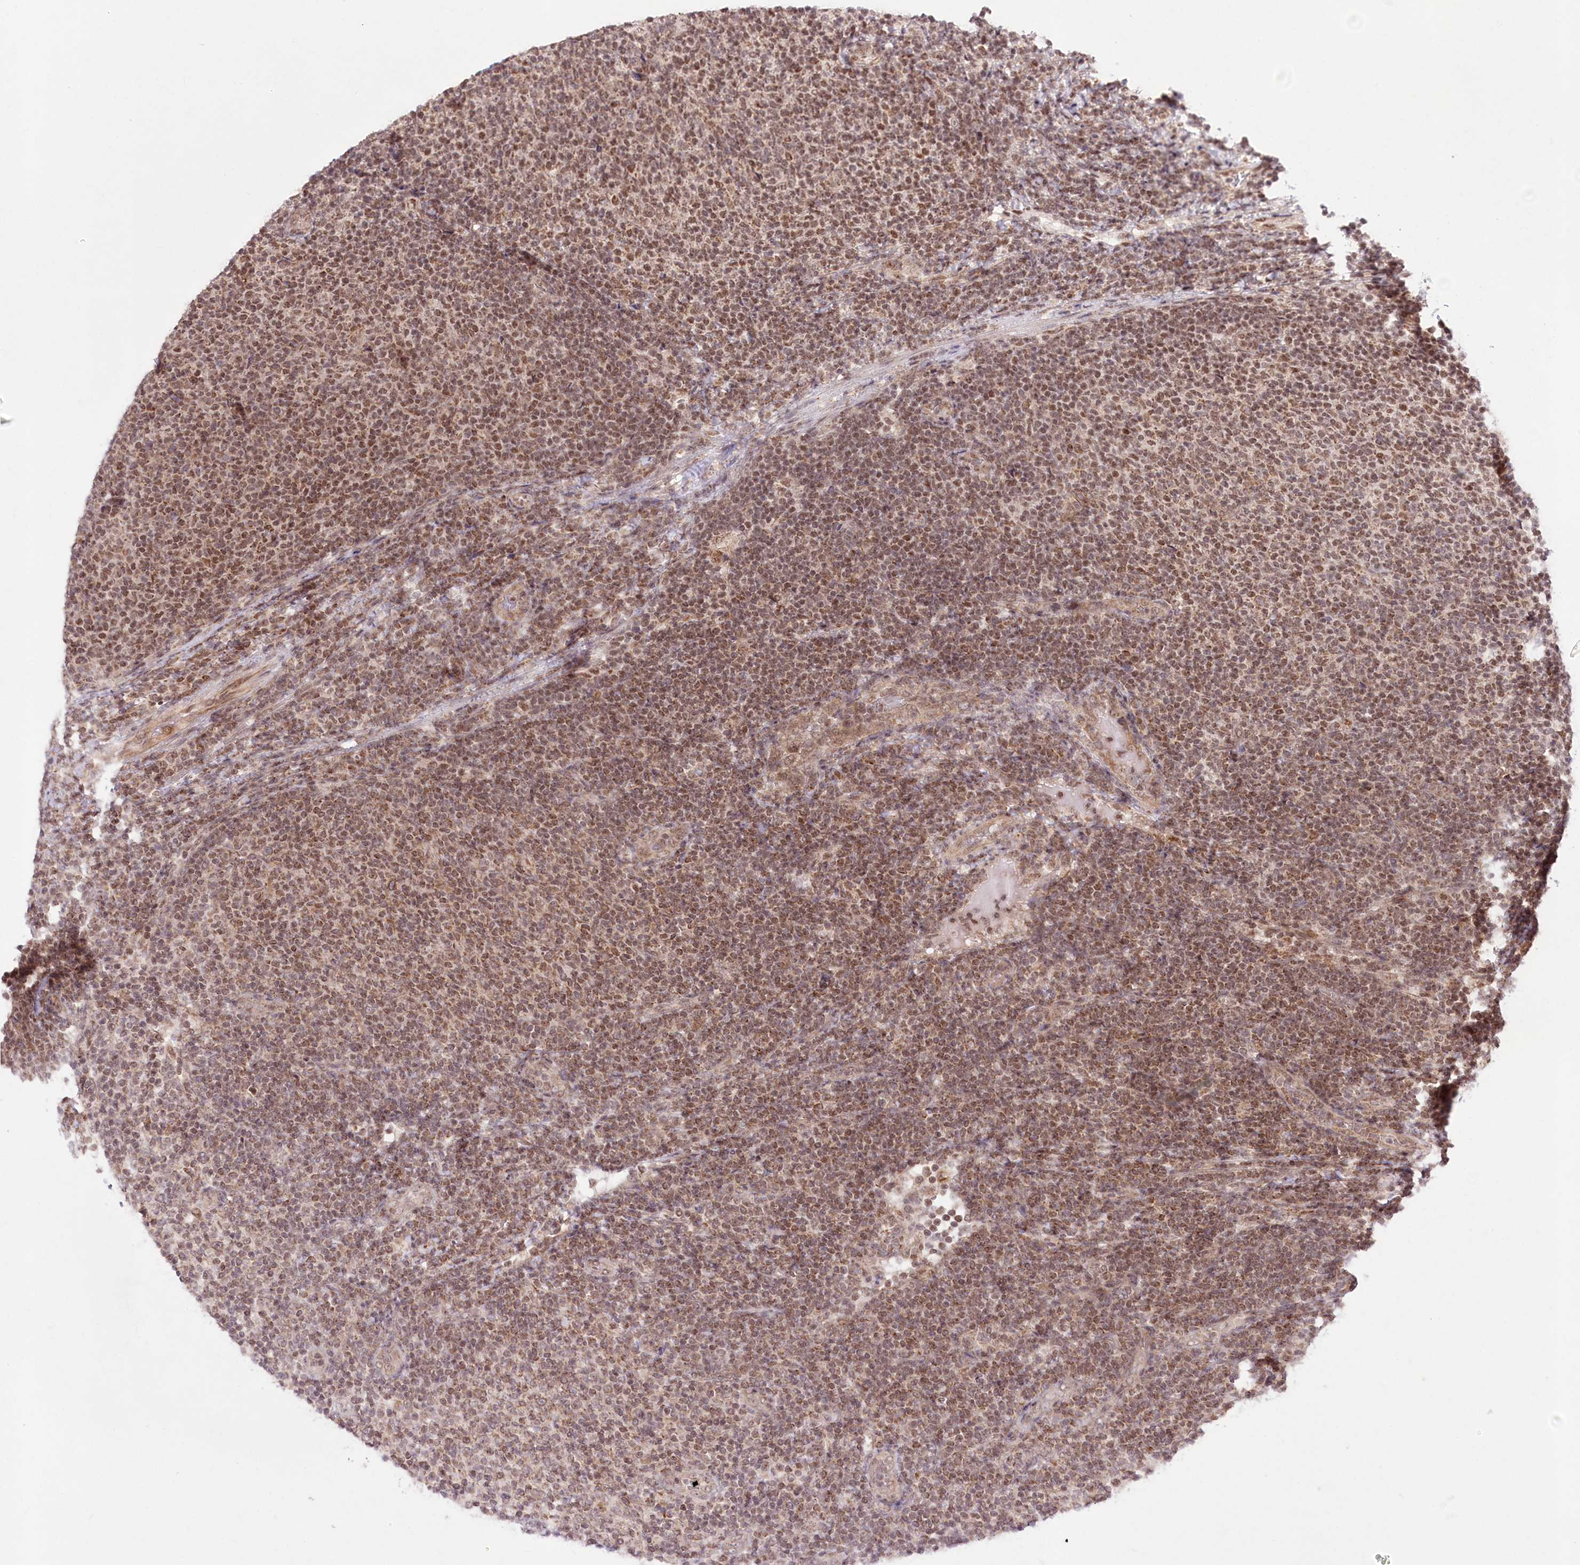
{"staining": {"intensity": "moderate", "quantity": ">75%", "location": "nuclear"}, "tissue": "lymphoma", "cell_type": "Tumor cells", "image_type": "cancer", "snomed": [{"axis": "morphology", "description": "Malignant lymphoma, non-Hodgkin's type, Low grade"}, {"axis": "topography", "description": "Lymph node"}], "caption": "Immunohistochemical staining of human malignant lymphoma, non-Hodgkin's type (low-grade) reveals moderate nuclear protein staining in about >75% of tumor cells.", "gene": "ZMAT2", "patient": {"sex": "male", "age": 66}}